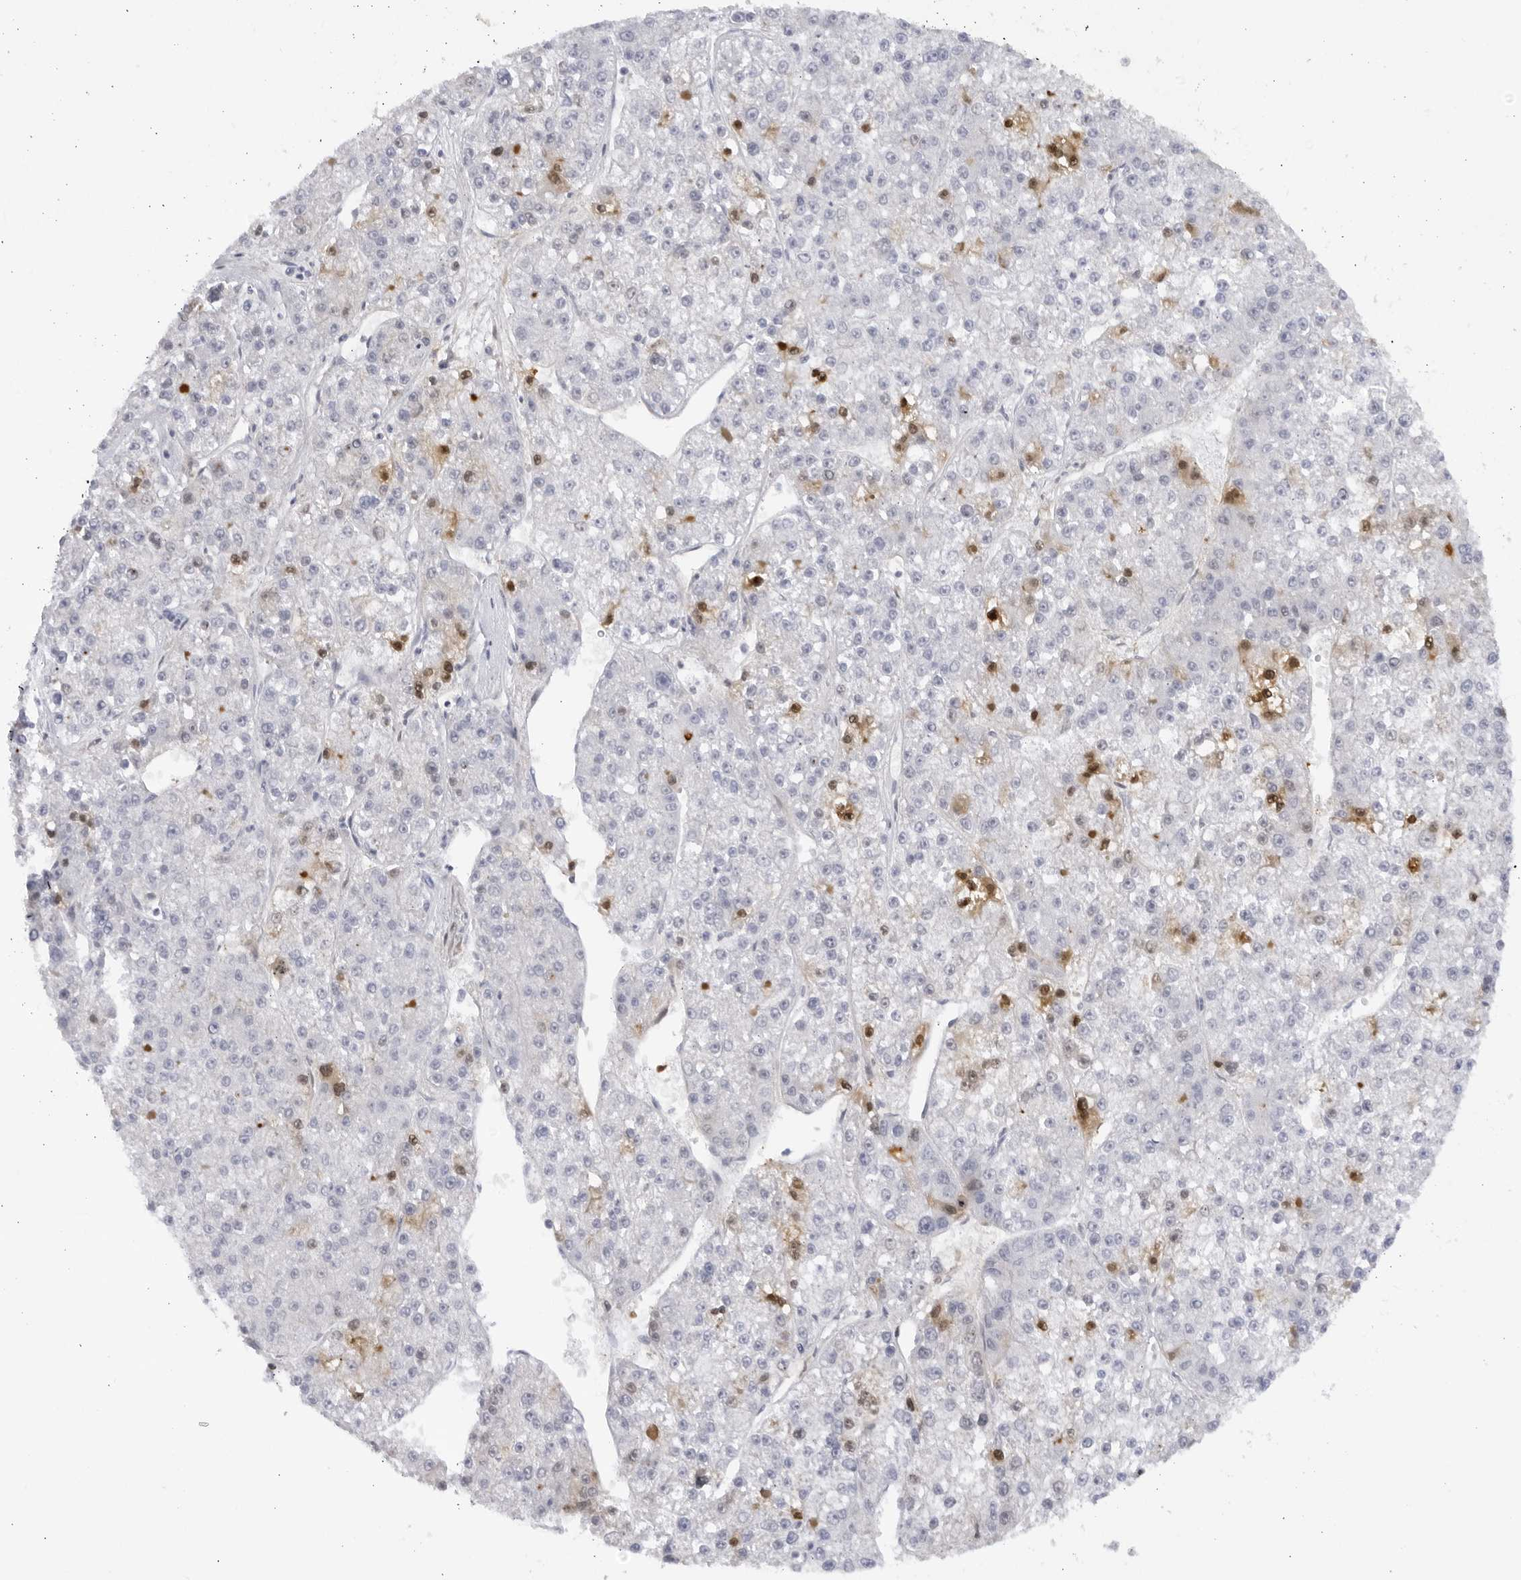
{"staining": {"intensity": "negative", "quantity": "none", "location": "none"}, "tissue": "liver cancer", "cell_type": "Tumor cells", "image_type": "cancer", "snomed": [{"axis": "morphology", "description": "Carcinoma, Hepatocellular, NOS"}, {"axis": "topography", "description": "Liver"}], "caption": "DAB (3,3'-diaminobenzidine) immunohistochemical staining of liver cancer (hepatocellular carcinoma) displays no significant expression in tumor cells.", "gene": "CNBD1", "patient": {"sex": "female", "age": 73}}